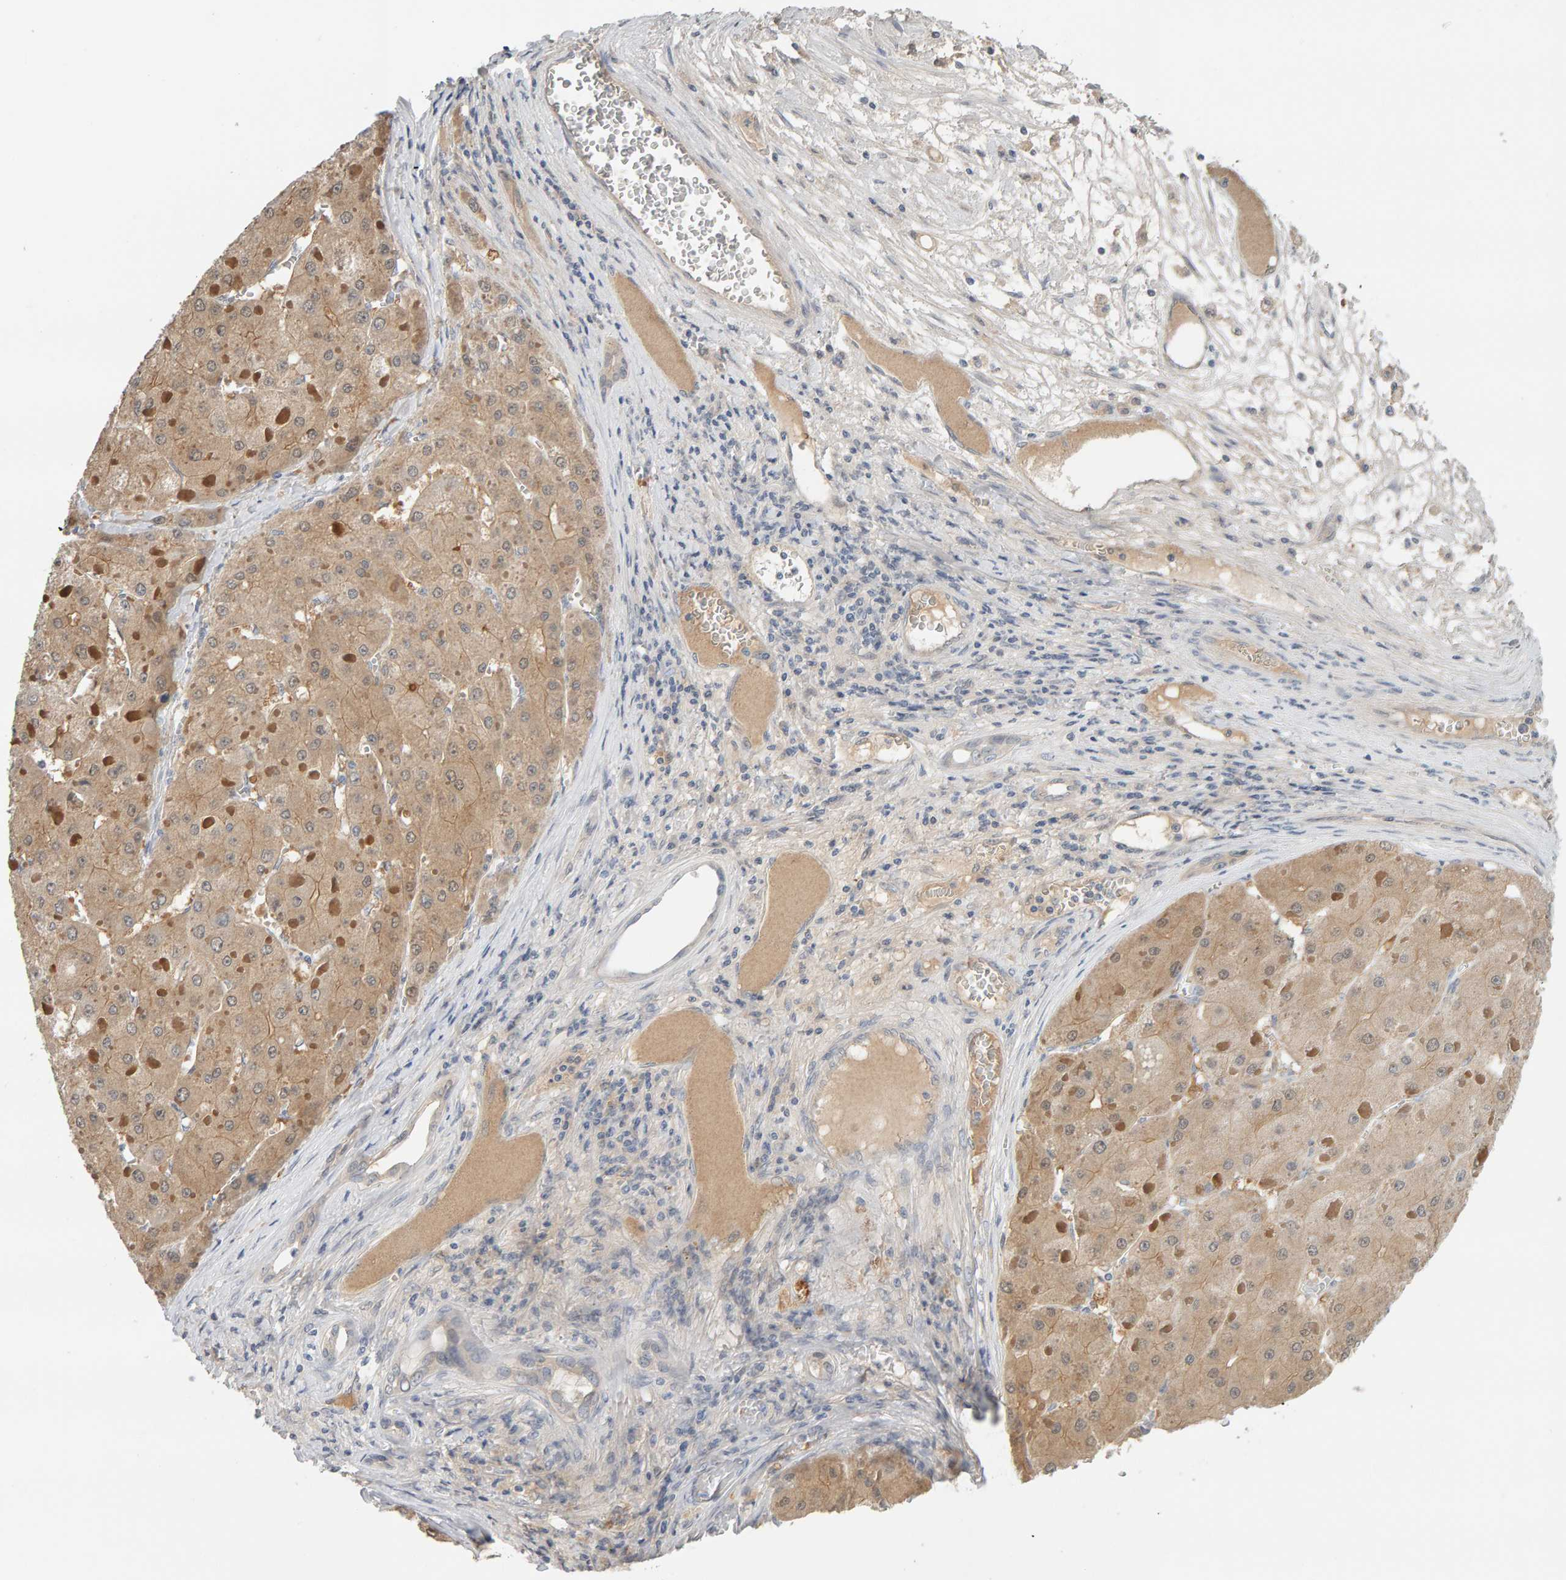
{"staining": {"intensity": "weak", "quantity": ">75%", "location": "cytoplasmic/membranous"}, "tissue": "liver cancer", "cell_type": "Tumor cells", "image_type": "cancer", "snomed": [{"axis": "morphology", "description": "Carcinoma, Hepatocellular, NOS"}, {"axis": "topography", "description": "Liver"}], "caption": "Human liver cancer (hepatocellular carcinoma) stained with a brown dye exhibits weak cytoplasmic/membranous positive staining in approximately >75% of tumor cells.", "gene": "GFUS", "patient": {"sex": "female", "age": 73}}